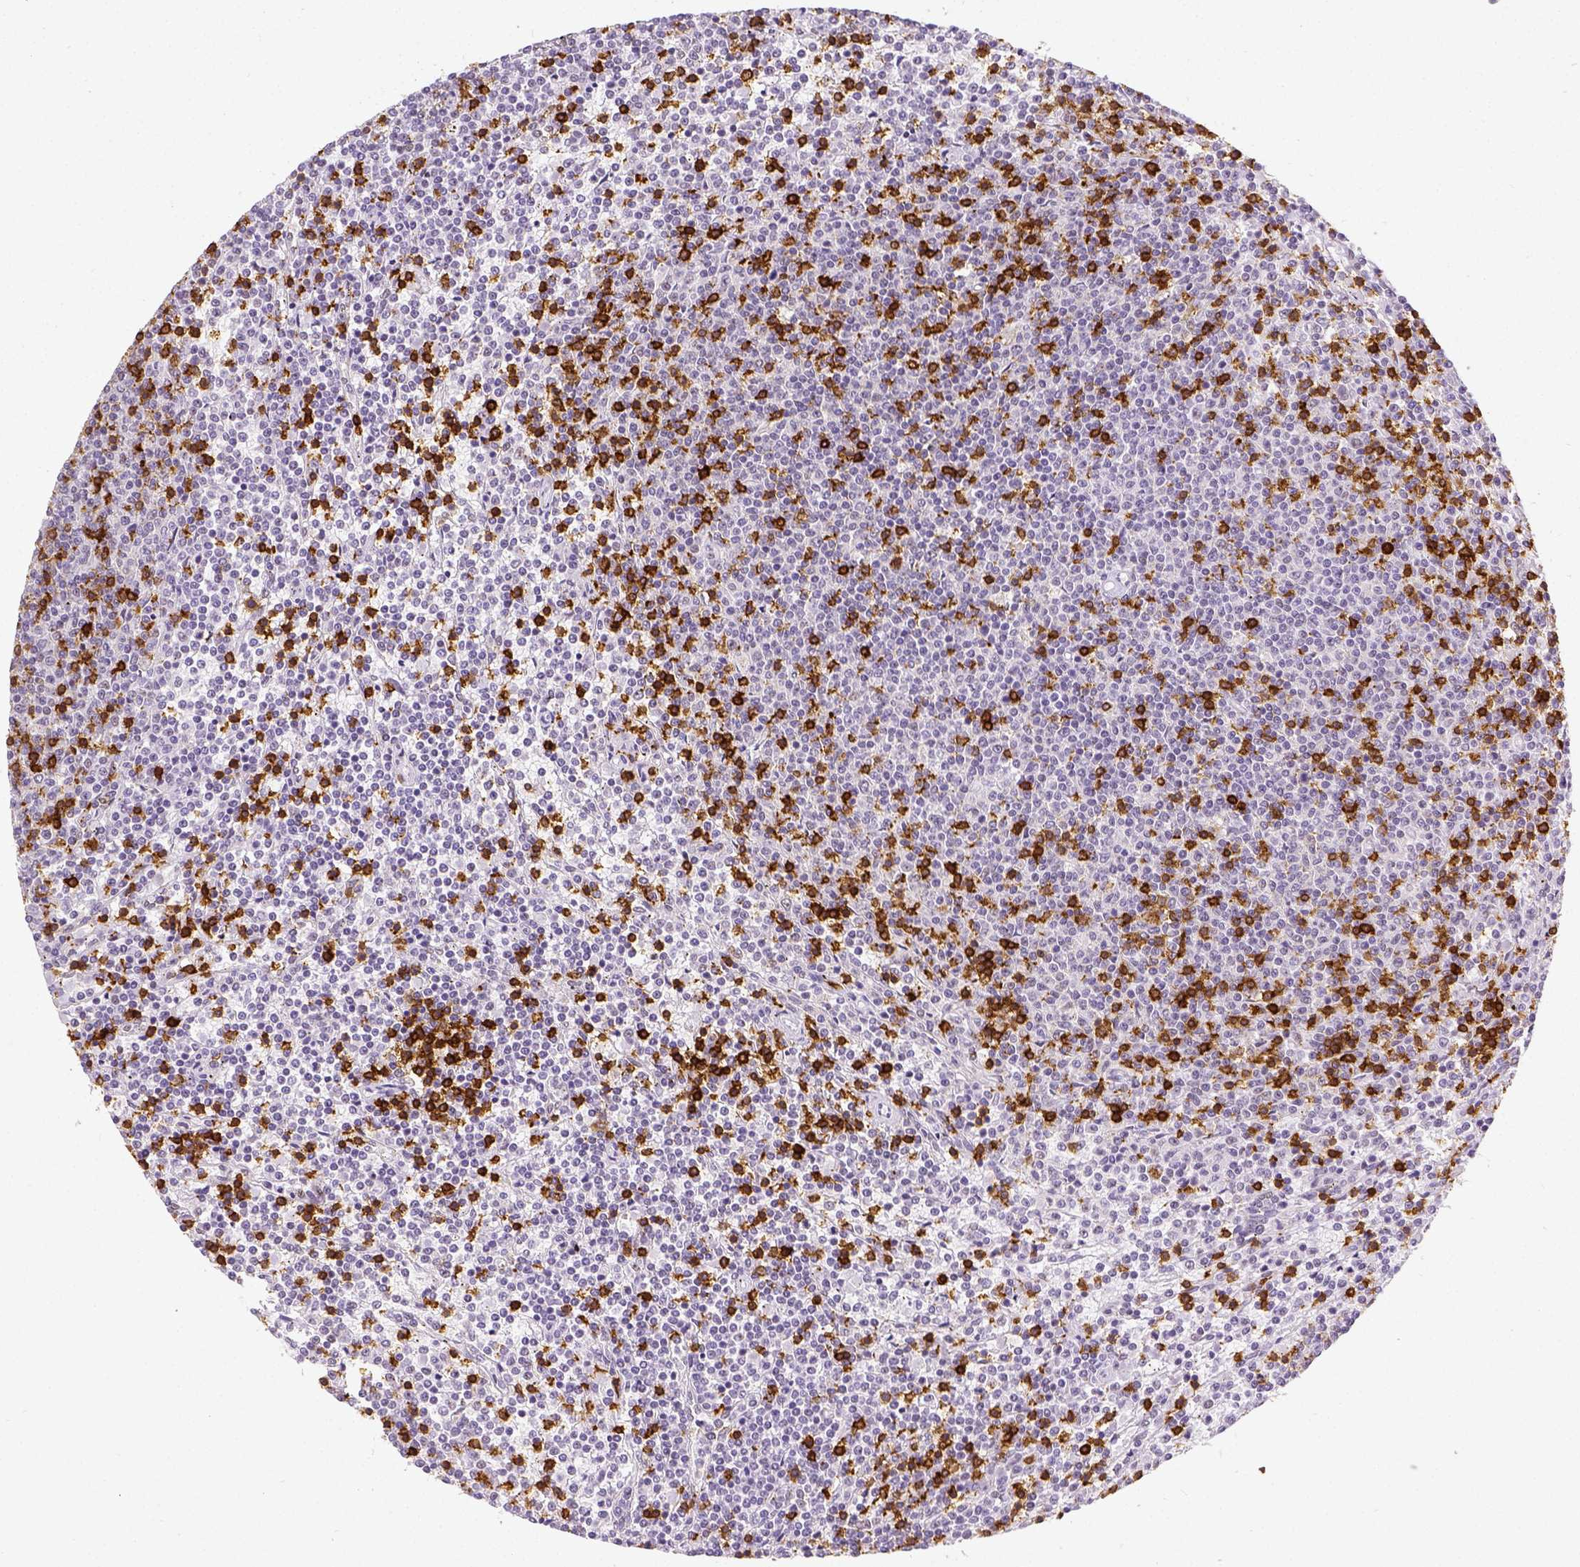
{"staining": {"intensity": "negative", "quantity": "none", "location": "none"}, "tissue": "lymphoma", "cell_type": "Tumor cells", "image_type": "cancer", "snomed": [{"axis": "morphology", "description": "Malignant lymphoma, non-Hodgkin's type, Low grade"}, {"axis": "topography", "description": "Spleen"}], "caption": "Tumor cells show no significant expression in lymphoma. Brightfield microscopy of immunohistochemistry stained with DAB (3,3'-diaminobenzidine) (brown) and hematoxylin (blue), captured at high magnification.", "gene": "CD3E", "patient": {"sex": "female", "age": 50}}